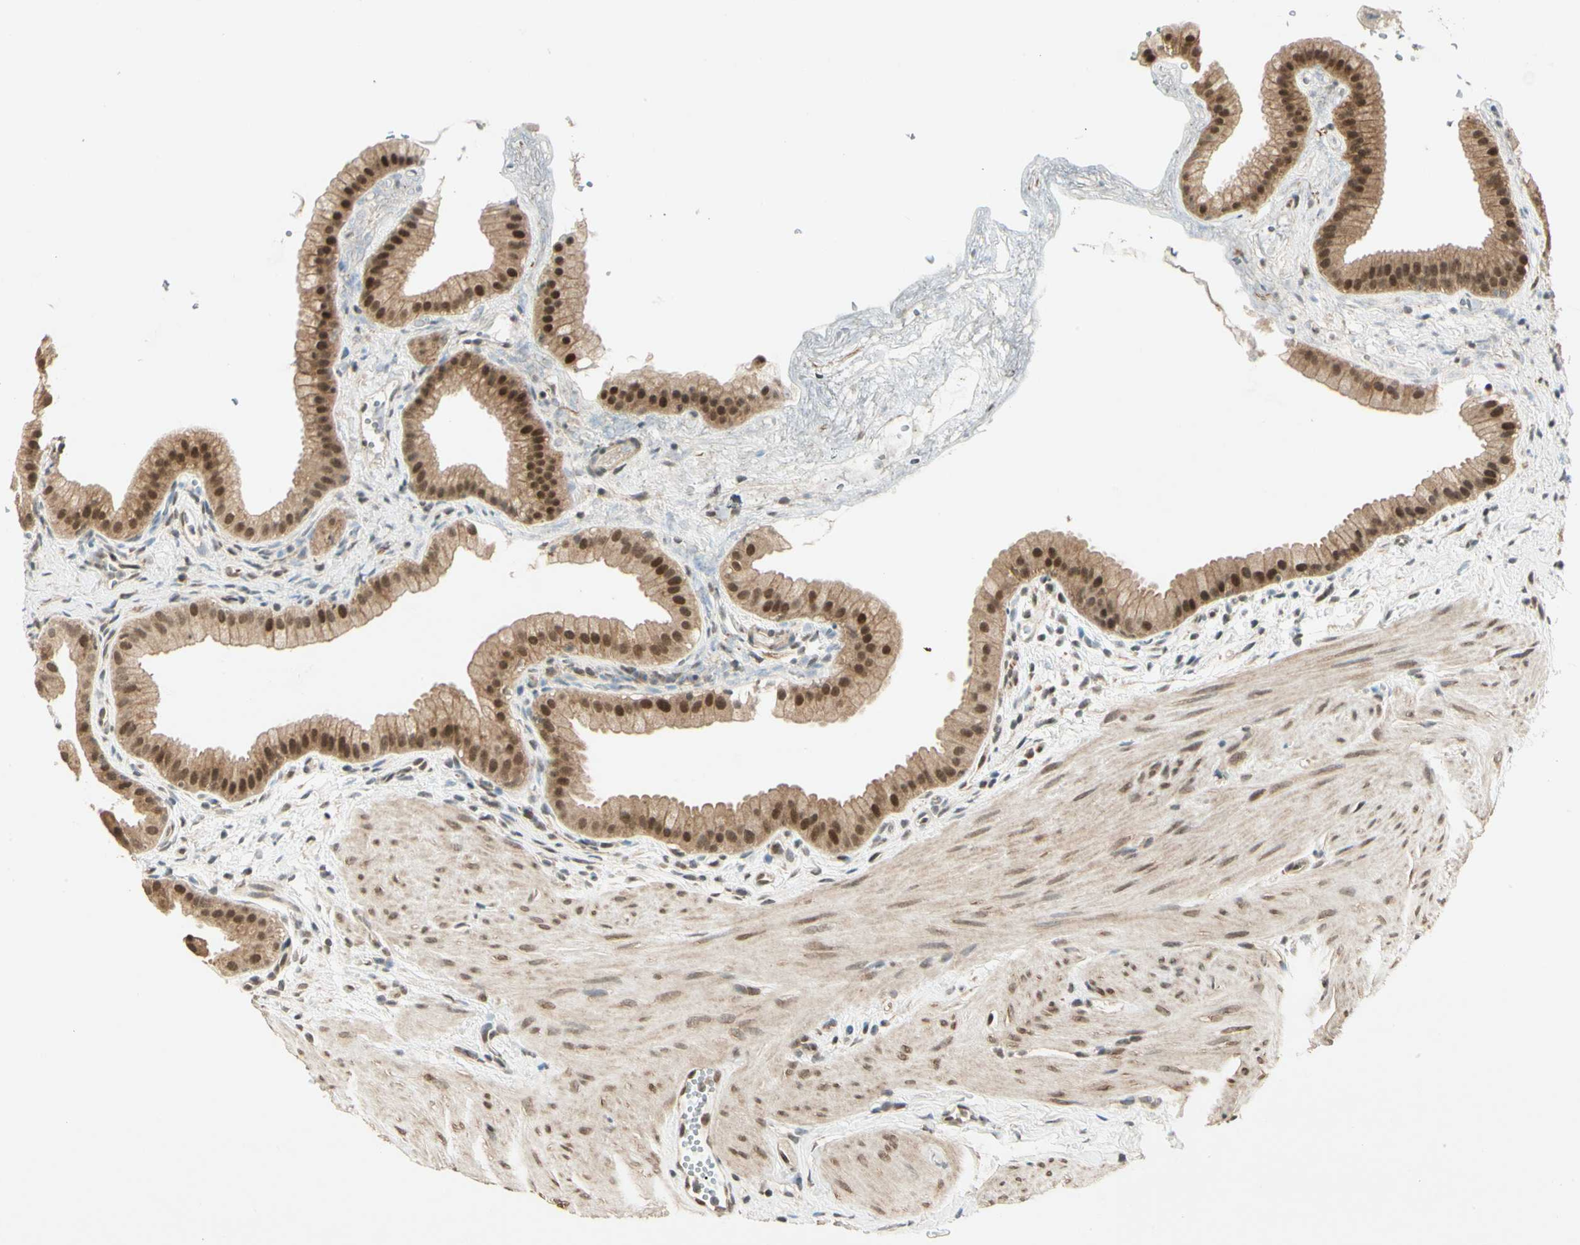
{"staining": {"intensity": "moderate", "quantity": ">75%", "location": "cytoplasmic/membranous,nuclear"}, "tissue": "gallbladder", "cell_type": "Glandular cells", "image_type": "normal", "snomed": [{"axis": "morphology", "description": "Normal tissue, NOS"}, {"axis": "topography", "description": "Gallbladder"}], "caption": "An immunohistochemistry (IHC) histopathology image of benign tissue is shown. Protein staining in brown labels moderate cytoplasmic/membranous,nuclear positivity in gallbladder within glandular cells.", "gene": "ZSCAN12", "patient": {"sex": "female", "age": 64}}